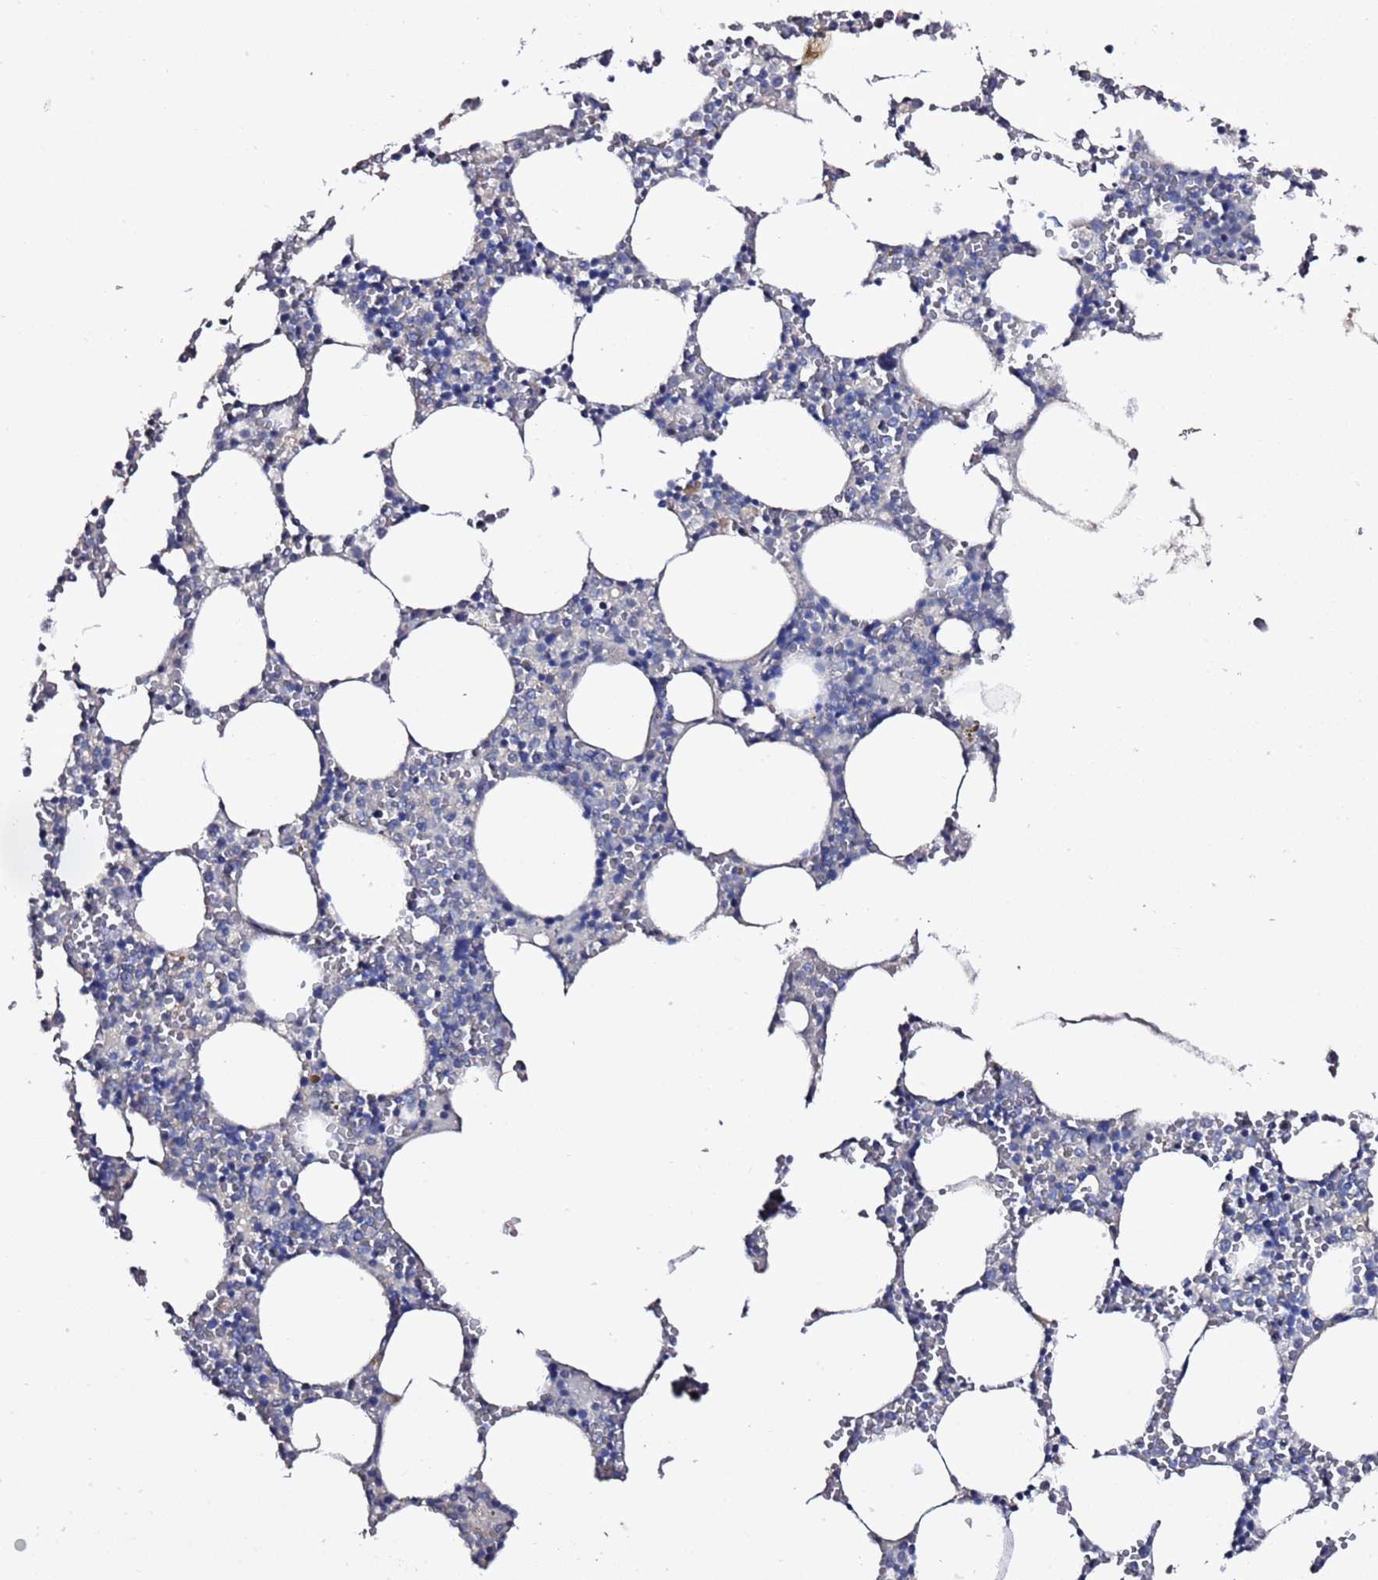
{"staining": {"intensity": "negative", "quantity": "none", "location": "none"}, "tissue": "bone marrow", "cell_type": "Hematopoietic cells", "image_type": "normal", "snomed": [{"axis": "morphology", "description": "Normal tissue, NOS"}, {"axis": "topography", "description": "Bone marrow"}], "caption": "This is an immunohistochemistry (IHC) image of unremarkable bone marrow. There is no staining in hematopoietic cells.", "gene": "RABL2A", "patient": {"sex": "female", "age": 64}}